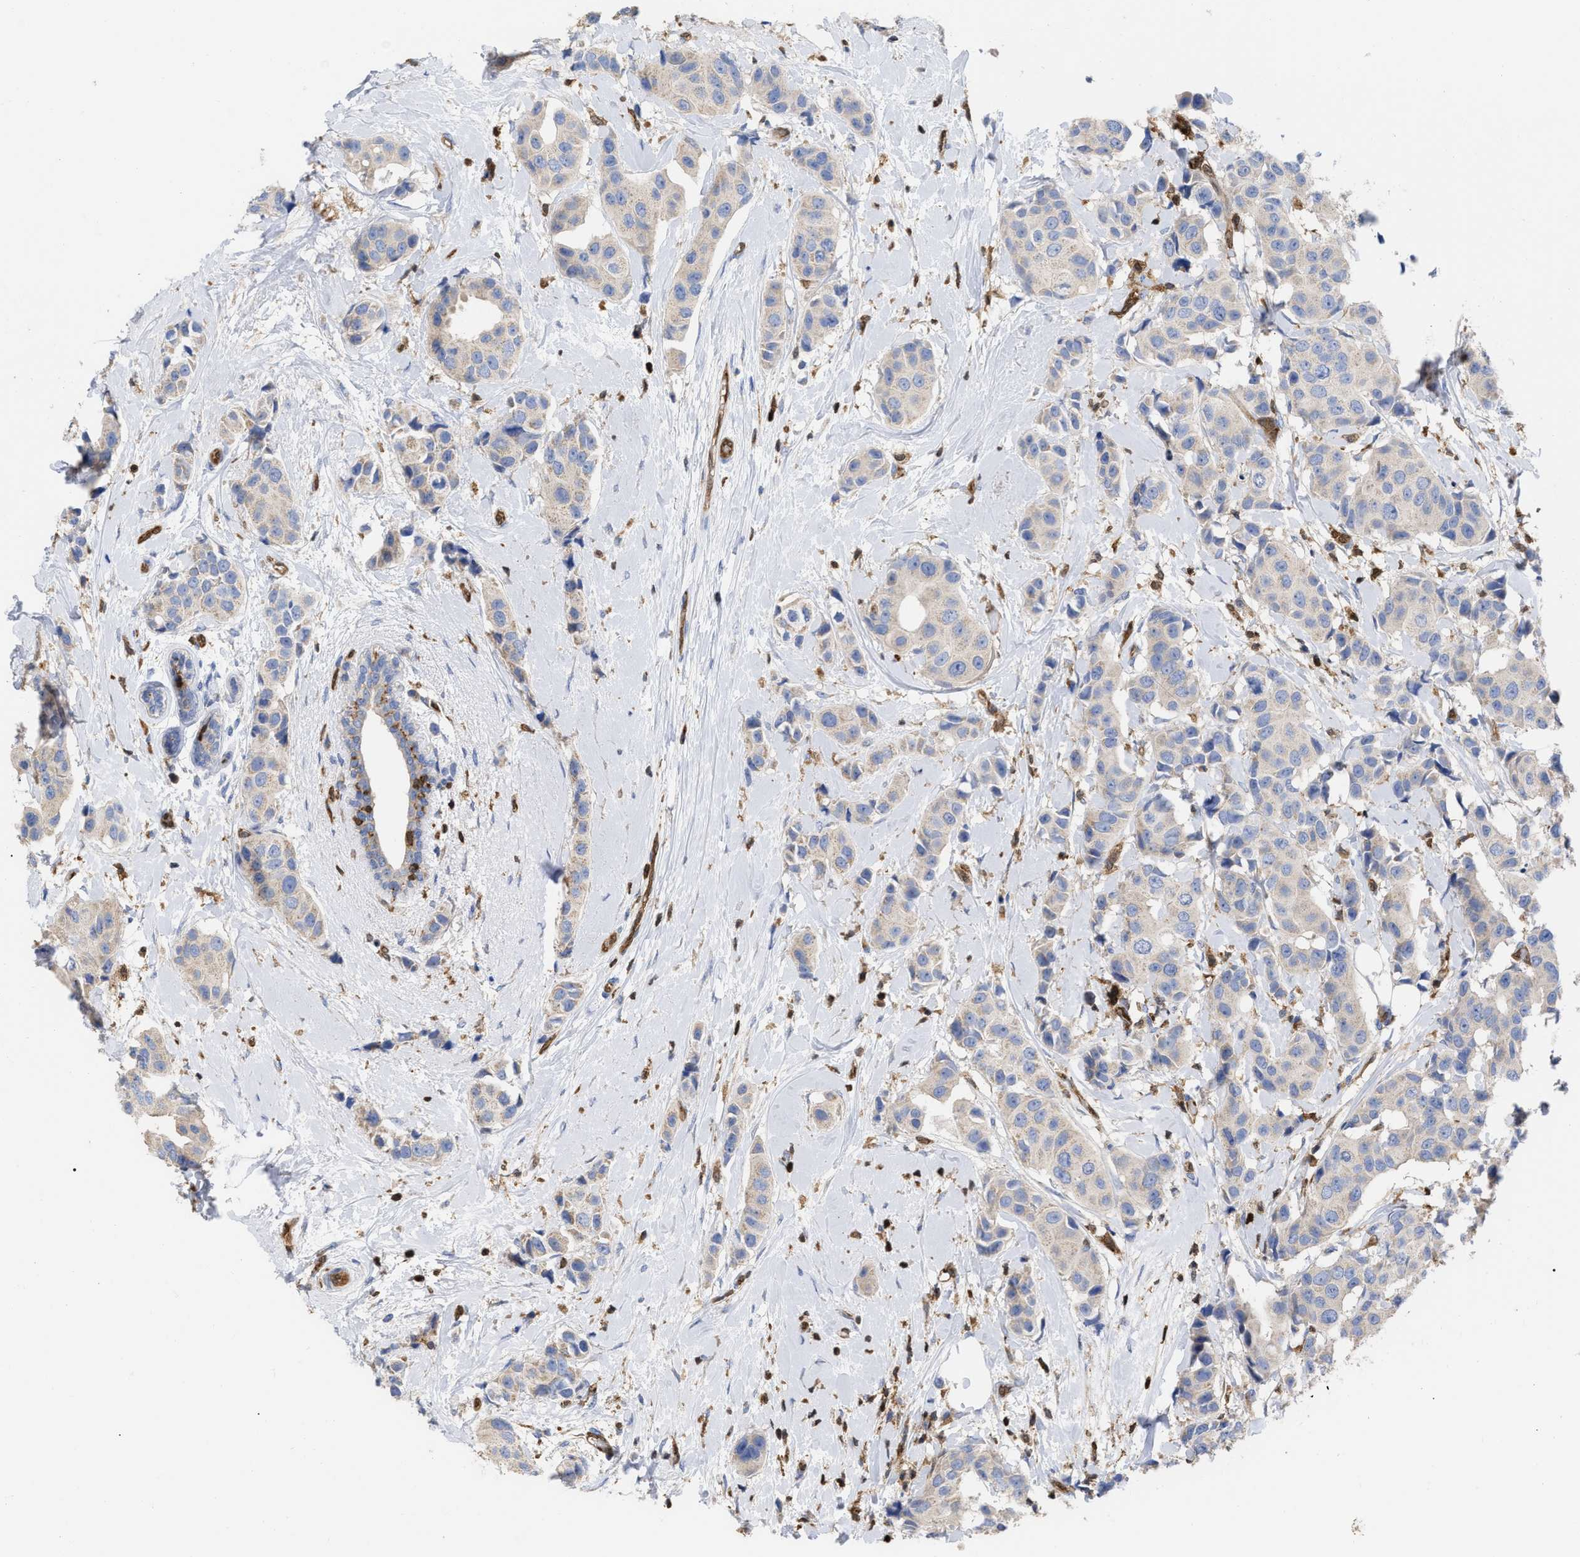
{"staining": {"intensity": "negative", "quantity": "none", "location": "none"}, "tissue": "breast cancer", "cell_type": "Tumor cells", "image_type": "cancer", "snomed": [{"axis": "morphology", "description": "Normal tissue, NOS"}, {"axis": "morphology", "description": "Duct carcinoma"}, {"axis": "topography", "description": "Breast"}], "caption": "The immunohistochemistry (IHC) micrograph has no significant positivity in tumor cells of breast cancer tissue. (DAB immunohistochemistry (IHC) with hematoxylin counter stain).", "gene": "GIMAP4", "patient": {"sex": "female", "age": 39}}